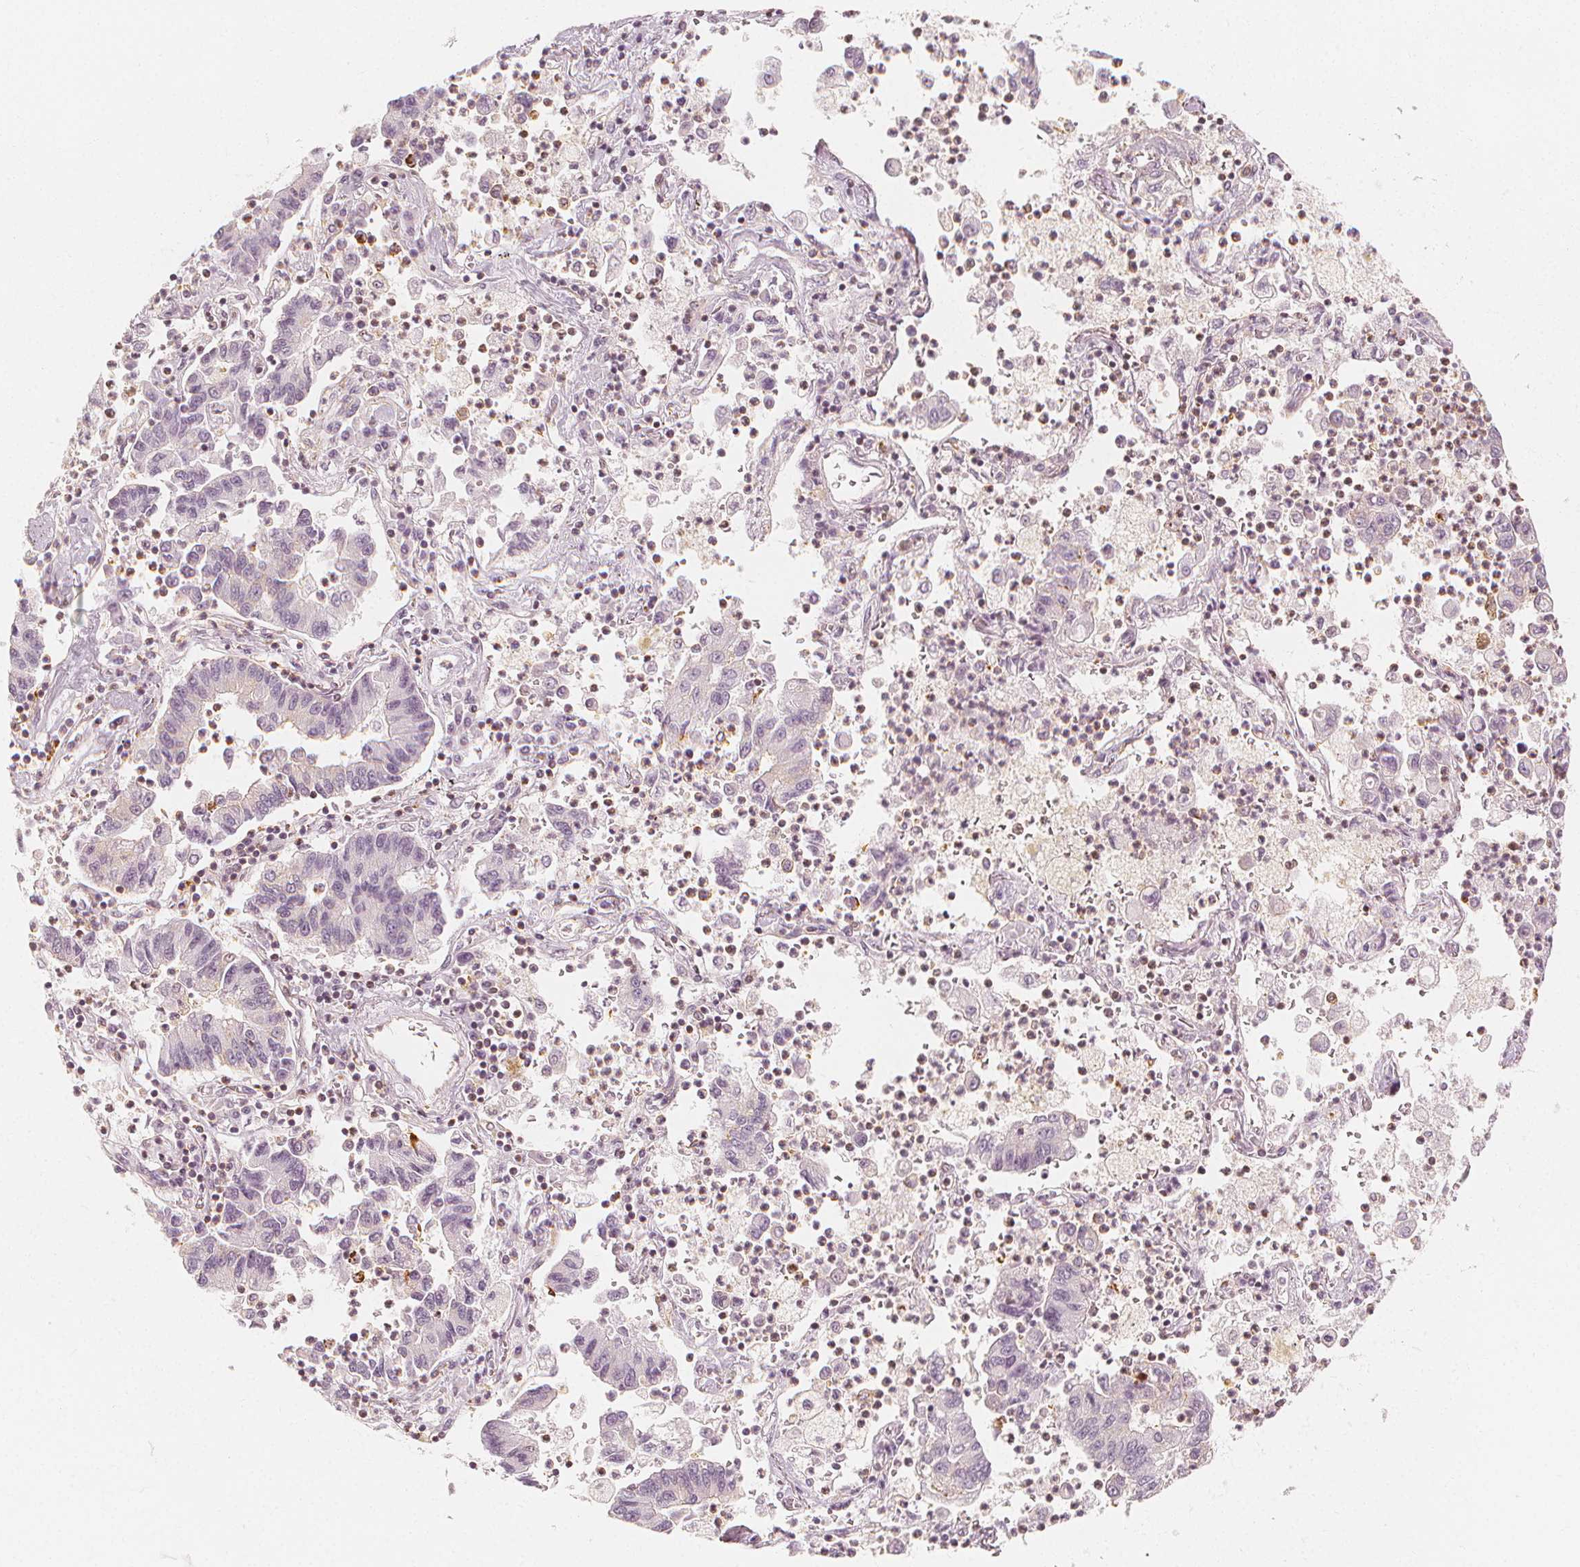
{"staining": {"intensity": "negative", "quantity": "none", "location": "none"}, "tissue": "lung cancer", "cell_type": "Tumor cells", "image_type": "cancer", "snomed": [{"axis": "morphology", "description": "Adenocarcinoma, NOS"}, {"axis": "topography", "description": "Lung"}], "caption": "Human lung cancer stained for a protein using immunohistochemistry demonstrates no positivity in tumor cells.", "gene": "ARHGAP26", "patient": {"sex": "female", "age": 57}}